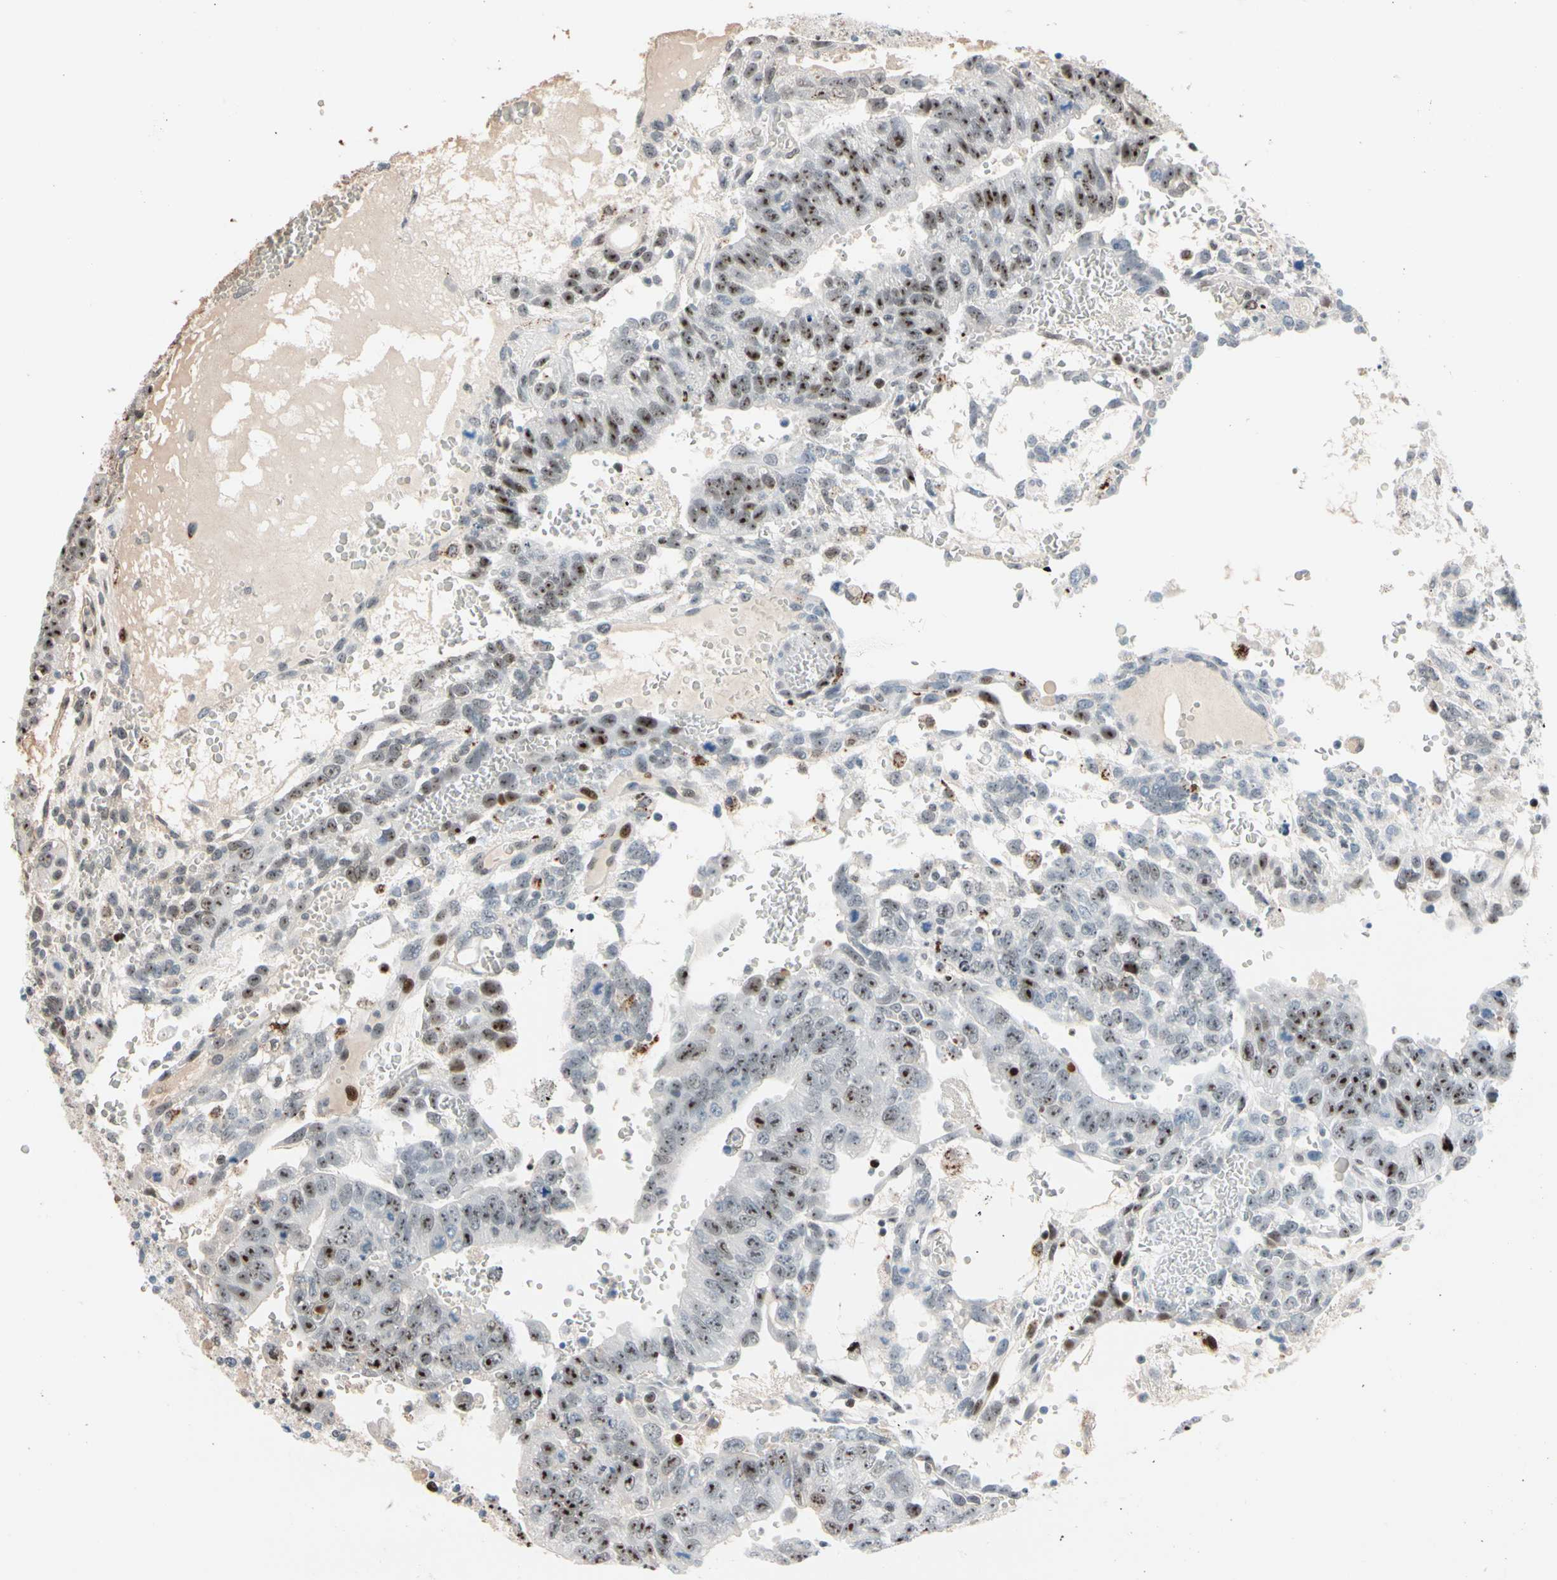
{"staining": {"intensity": "moderate", "quantity": "25%-75%", "location": "nuclear"}, "tissue": "testis cancer", "cell_type": "Tumor cells", "image_type": "cancer", "snomed": [{"axis": "morphology", "description": "Seminoma, NOS"}, {"axis": "morphology", "description": "Carcinoma, Embryonal, NOS"}, {"axis": "topography", "description": "Testis"}], "caption": "Tumor cells exhibit medium levels of moderate nuclear expression in about 25%-75% of cells in human testis cancer (embryonal carcinoma). (DAB (3,3'-diaminobenzidine) IHC, brown staining for protein, blue staining for nuclei).", "gene": "FOXO3", "patient": {"sex": "male", "age": 52}}